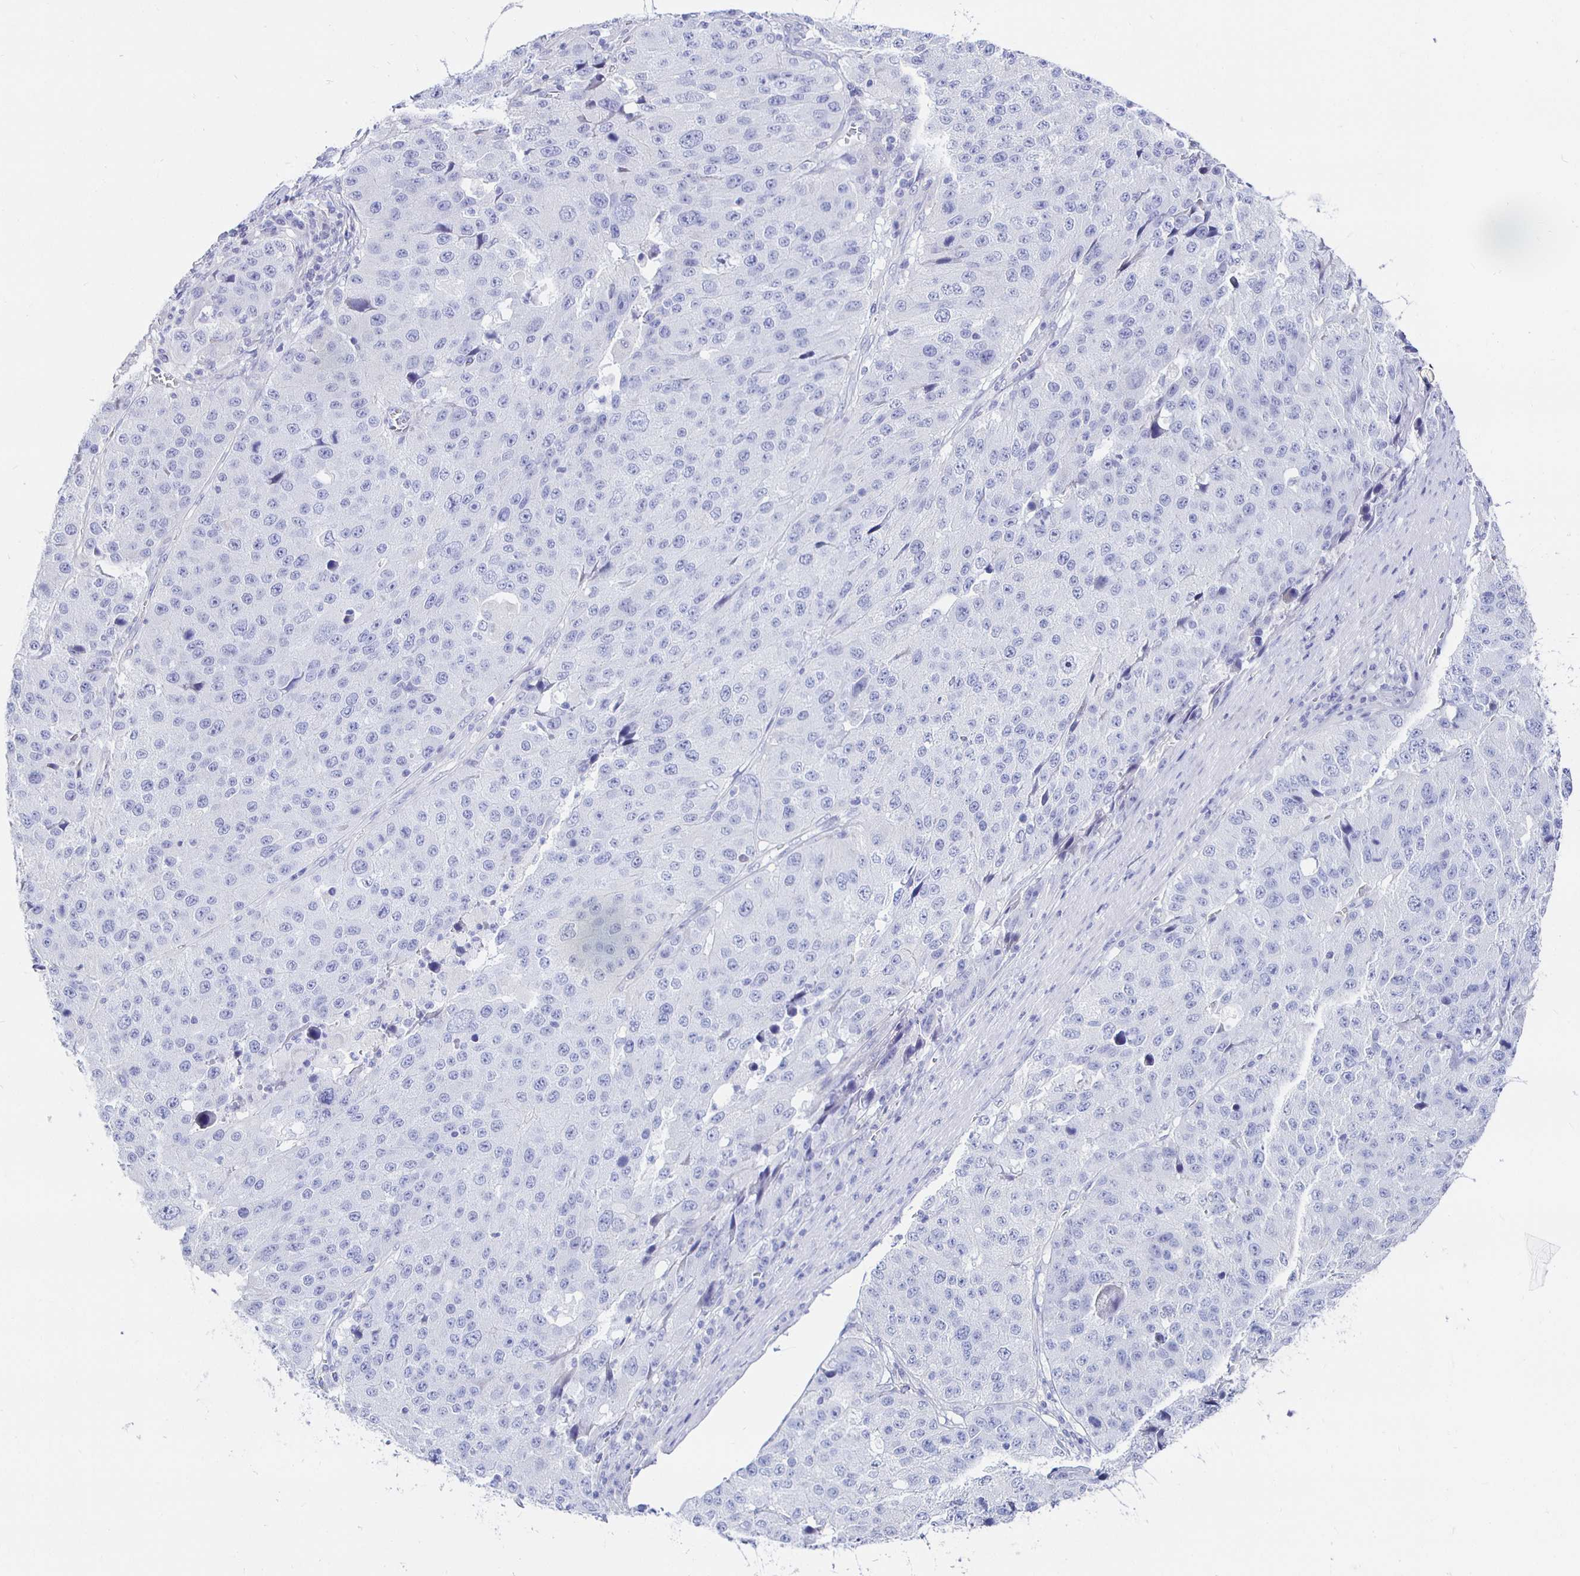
{"staining": {"intensity": "negative", "quantity": "none", "location": "none"}, "tissue": "stomach cancer", "cell_type": "Tumor cells", "image_type": "cancer", "snomed": [{"axis": "morphology", "description": "Adenocarcinoma, NOS"}, {"axis": "topography", "description": "Stomach"}], "caption": "Stomach cancer (adenocarcinoma) stained for a protein using immunohistochemistry (IHC) exhibits no positivity tumor cells.", "gene": "UMOD", "patient": {"sex": "male", "age": 71}}